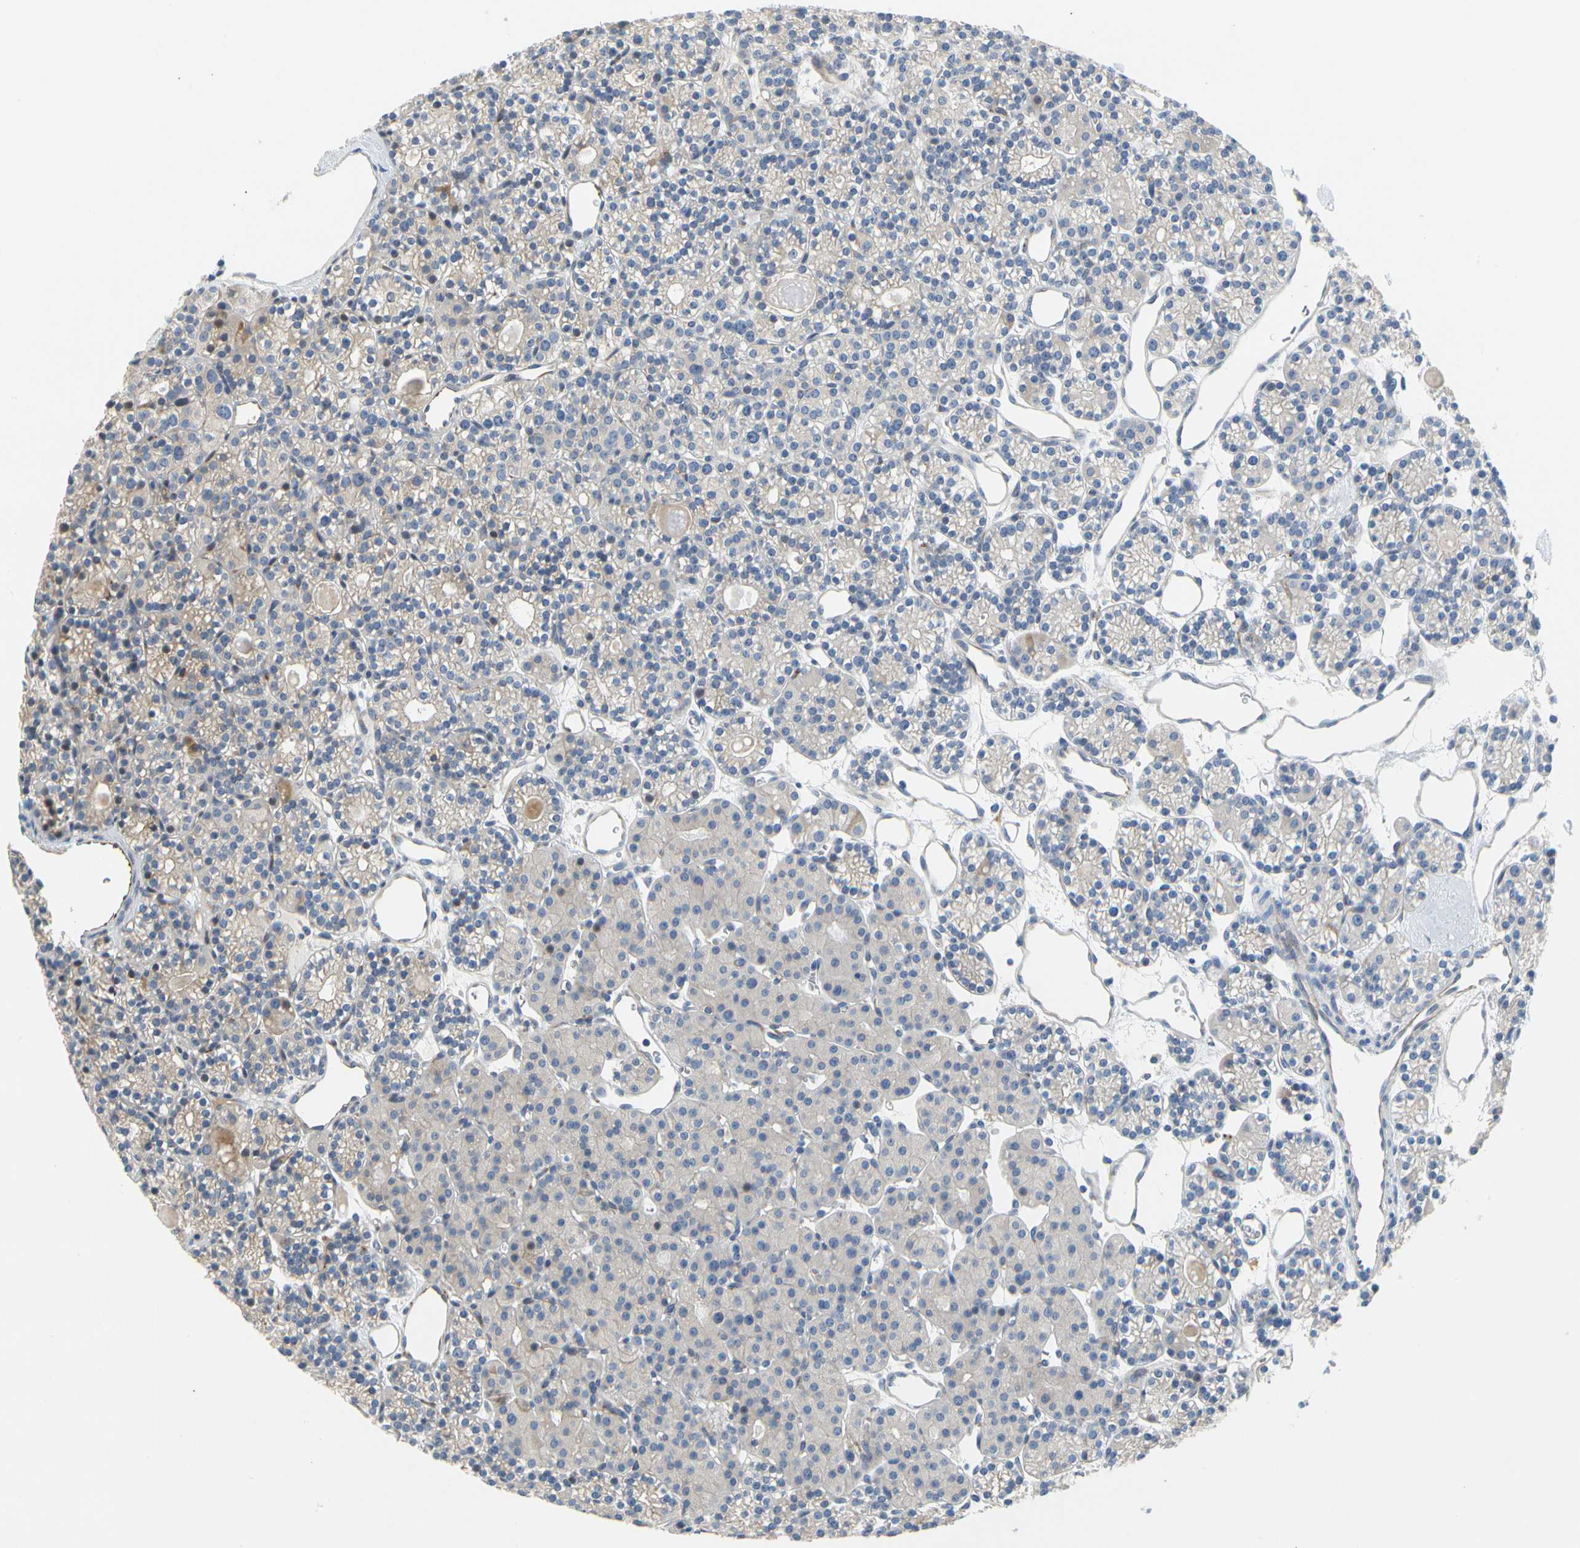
{"staining": {"intensity": "weak", "quantity": "<25%", "location": "cytoplasmic/membranous"}, "tissue": "parathyroid gland", "cell_type": "Glandular cells", "image_type": "normal", "snomed": [{"axis": "morphology", "description": "Normal tissue, NOS"}, {"axis": "topography", "description": "Parathyroid gland"}], "caption": "Immunohistochemistry (IHC) micrograph of unremarkable human parathyroid gland stained for a protein (brown), which exhibits no expression in glandular cells. Brightfield microscopy of immunohistochemistry (IHC) stained with DAB (3,3'-diaminobenzidine) (brown) and hematoxylin (blue), captured at high magnification.", "gene": "ZNF236", "patient": {"sex": "female", "age": 64}}